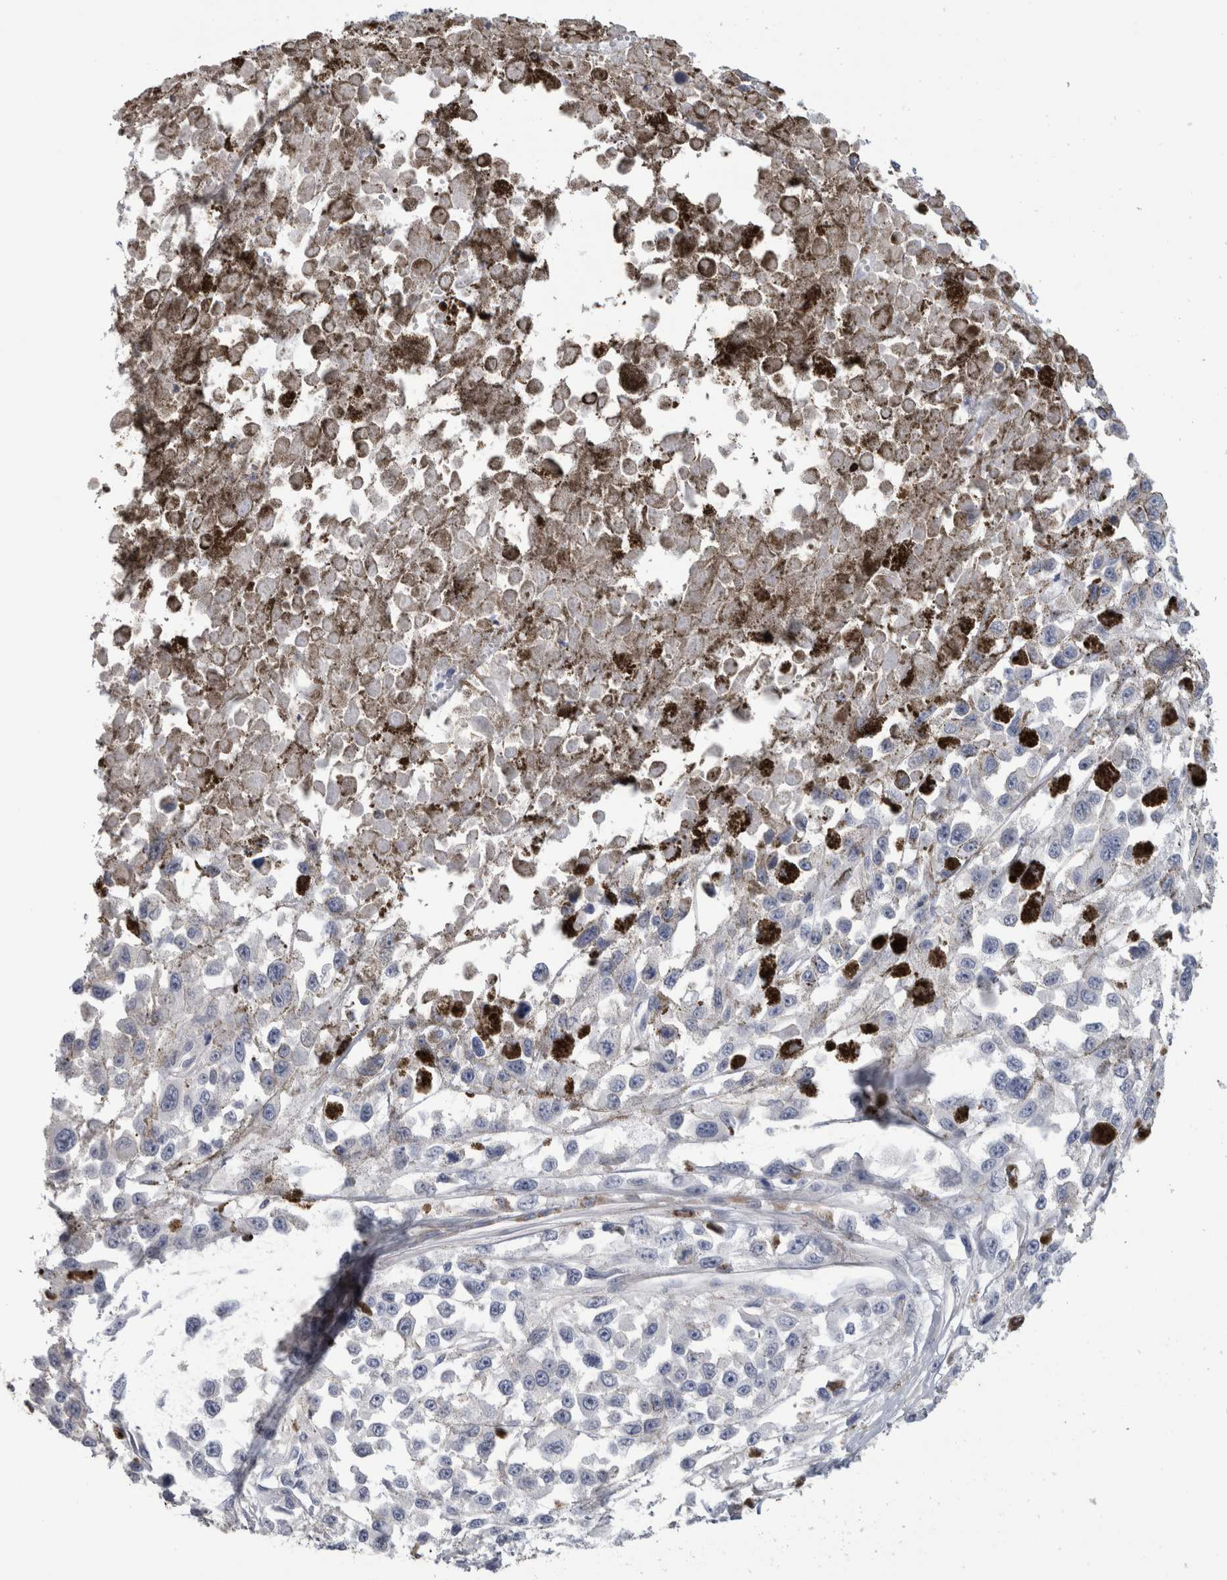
{"staining": {"intensity": "negative", "quantity": "none", "location": "none"}, "tissue": "melanoma", "cell_type": "Tumor cells", "image_type": "cancer", "snomed": [{"axis": "morphology", "description": "Malignant melanoma, Metastatic site"}, {"axis": "topography", "description": "Lymph node"}], "caption": "There is no significant positivity in tumor cells of malignant melanoma (metastatic site). (DAB immunohistochemistry (IHC) visualized using brightfield microscopy, high magnification).", "gene": "SCRN1", "patient": {"sex": "male", "age": 59}}